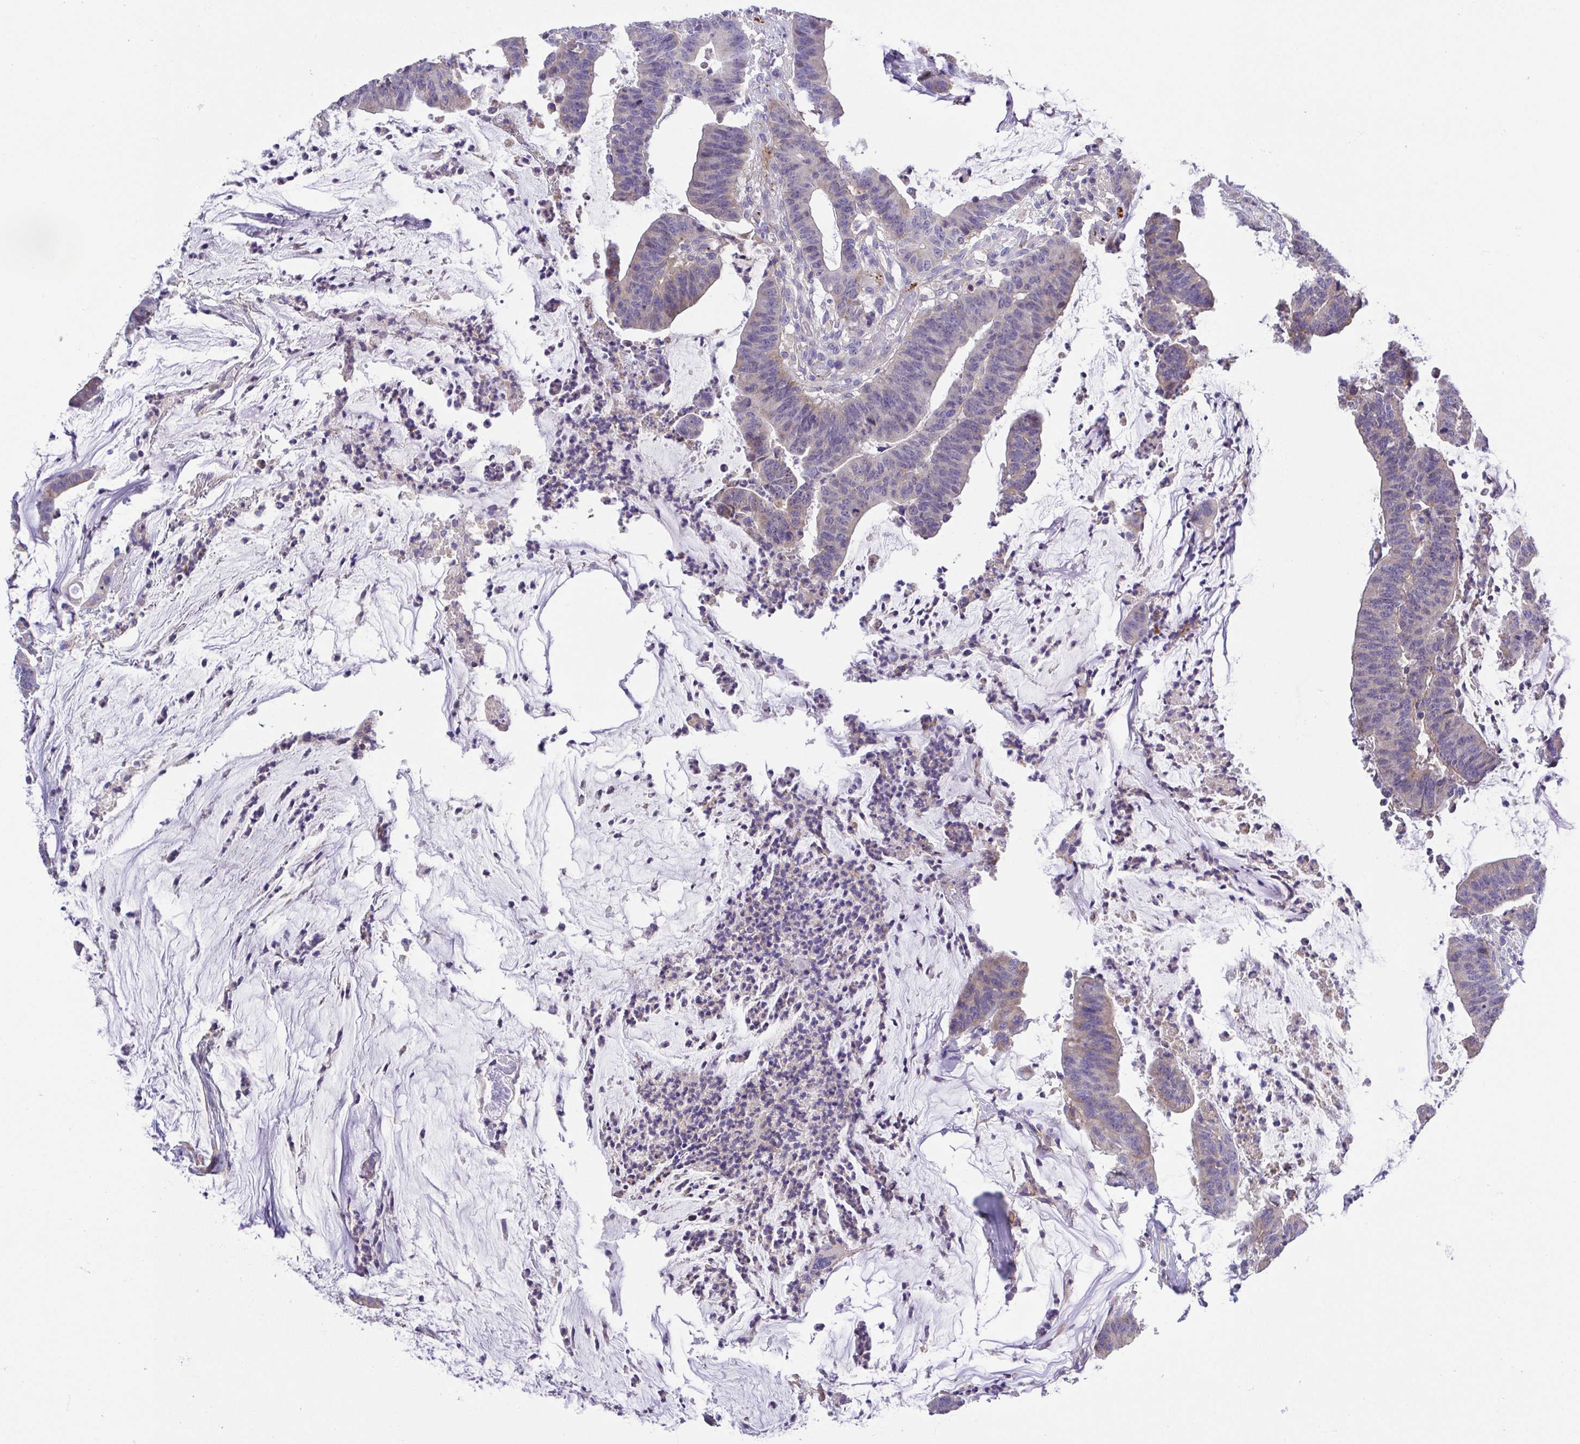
{"staining": {"intensity": "weak", "quantity": "<25%", "location": "cytoplasmic/membranous"}, "tissue": "colorectal cancer", "cell_type": "Tumor cells", "image_type": "cancer", "snomed": [{"axis": "morphology", "description": "Adenocarcinoma, NOS"}, {"axis": "topography", "description": "Colon"}], "caption": "Adenocarcinoma (colorectal) was stained to show a protein in brown. There is no significant expression in tumor cells.", "gene": "PRR14L", "patient": {"sex": "female", "age": 78}}